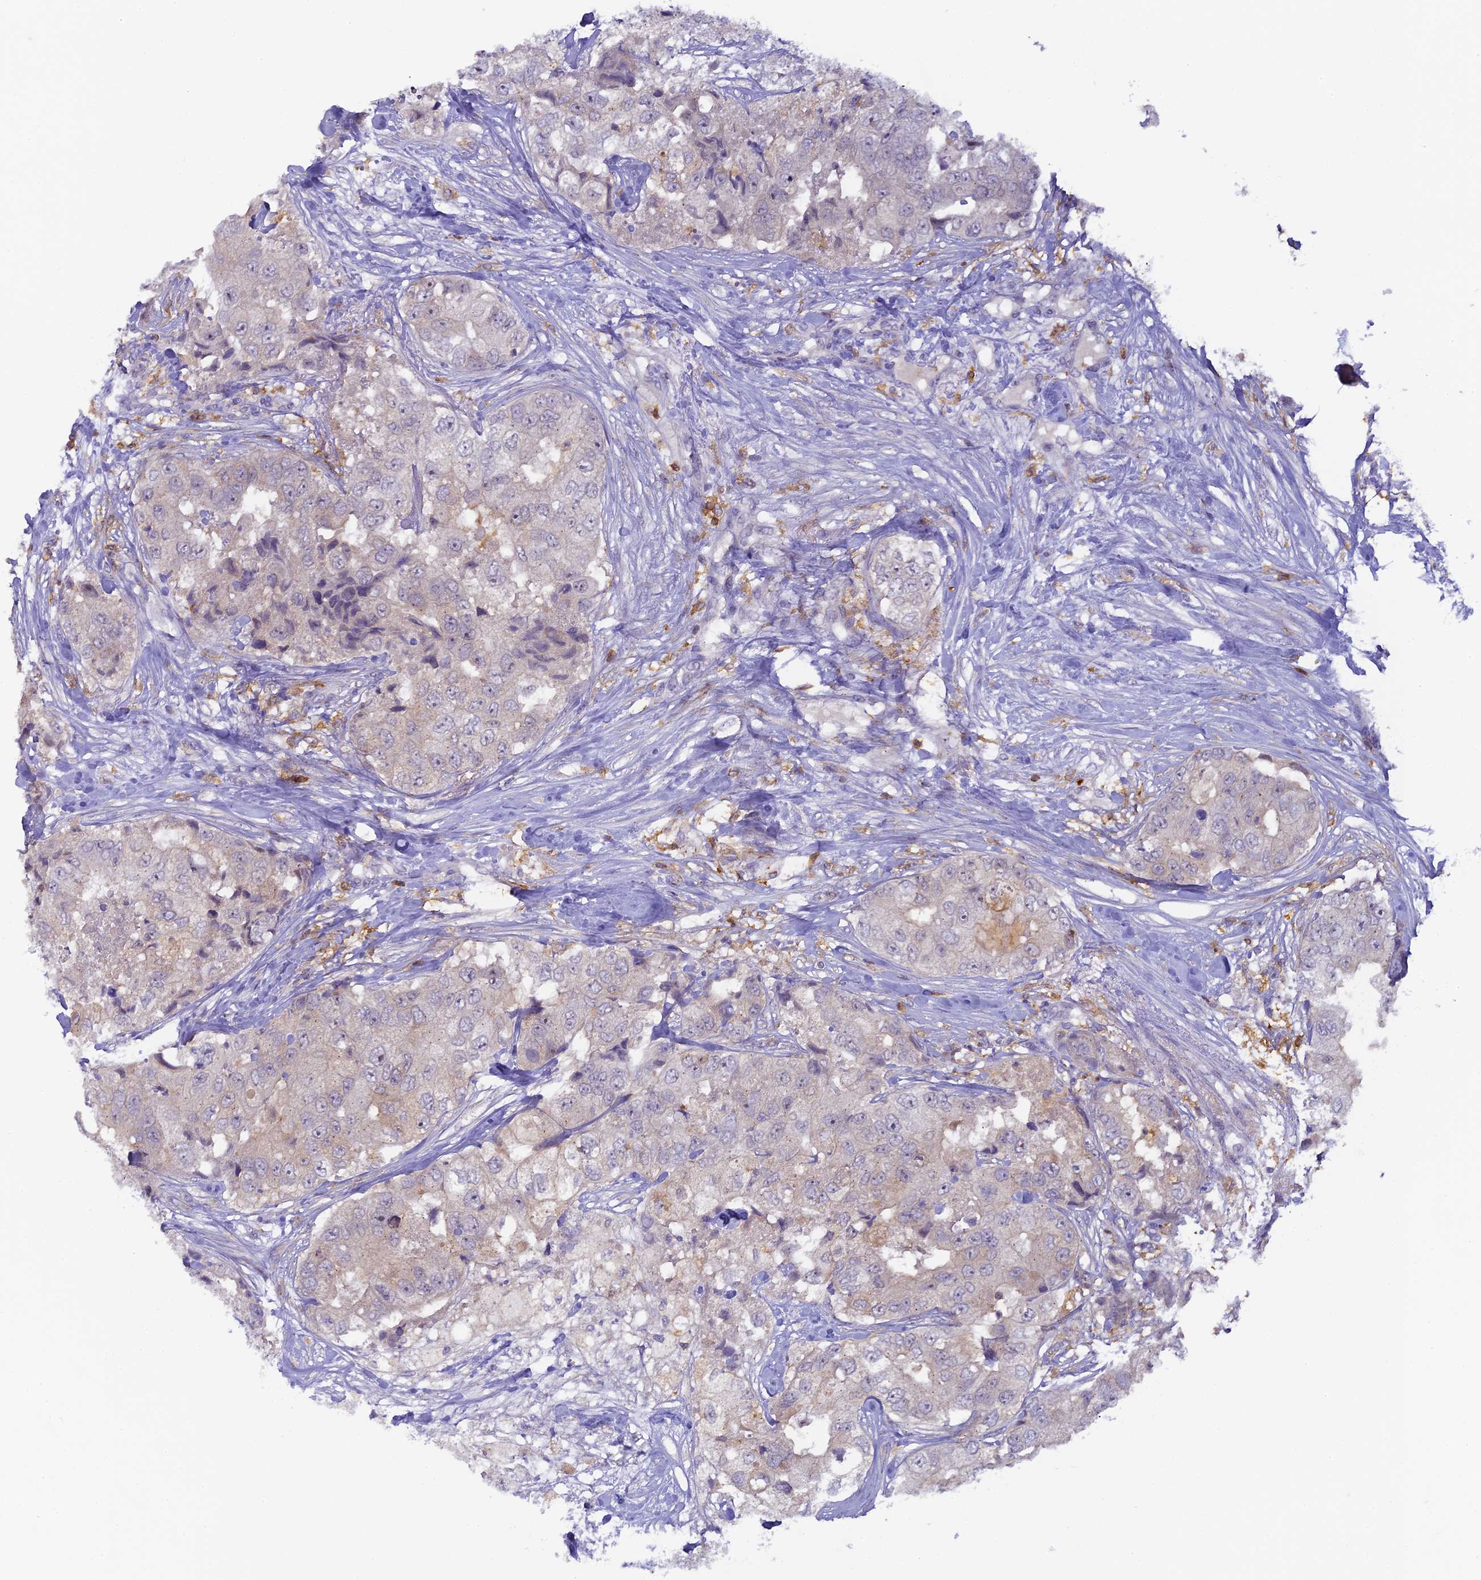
{"staining": {"intensity": "negative", "quantity": "none", "location": "none"}, "tissue": "breast cancer", "cell_type": "Tumor cells", "image_type": "cancer", "snomed": [{"axis": "morphology", "description": "Duct carcinoma"}, {"axis": "topography", "description": "Breast"}], "caption": "IHC histopathology image of breast cancer (intraductal carcinoma) stained for a protein (brown), which reveals no staining in tumor cells.", "gene": "FYB1", "patient": {"sex": "female", "age": 62}}